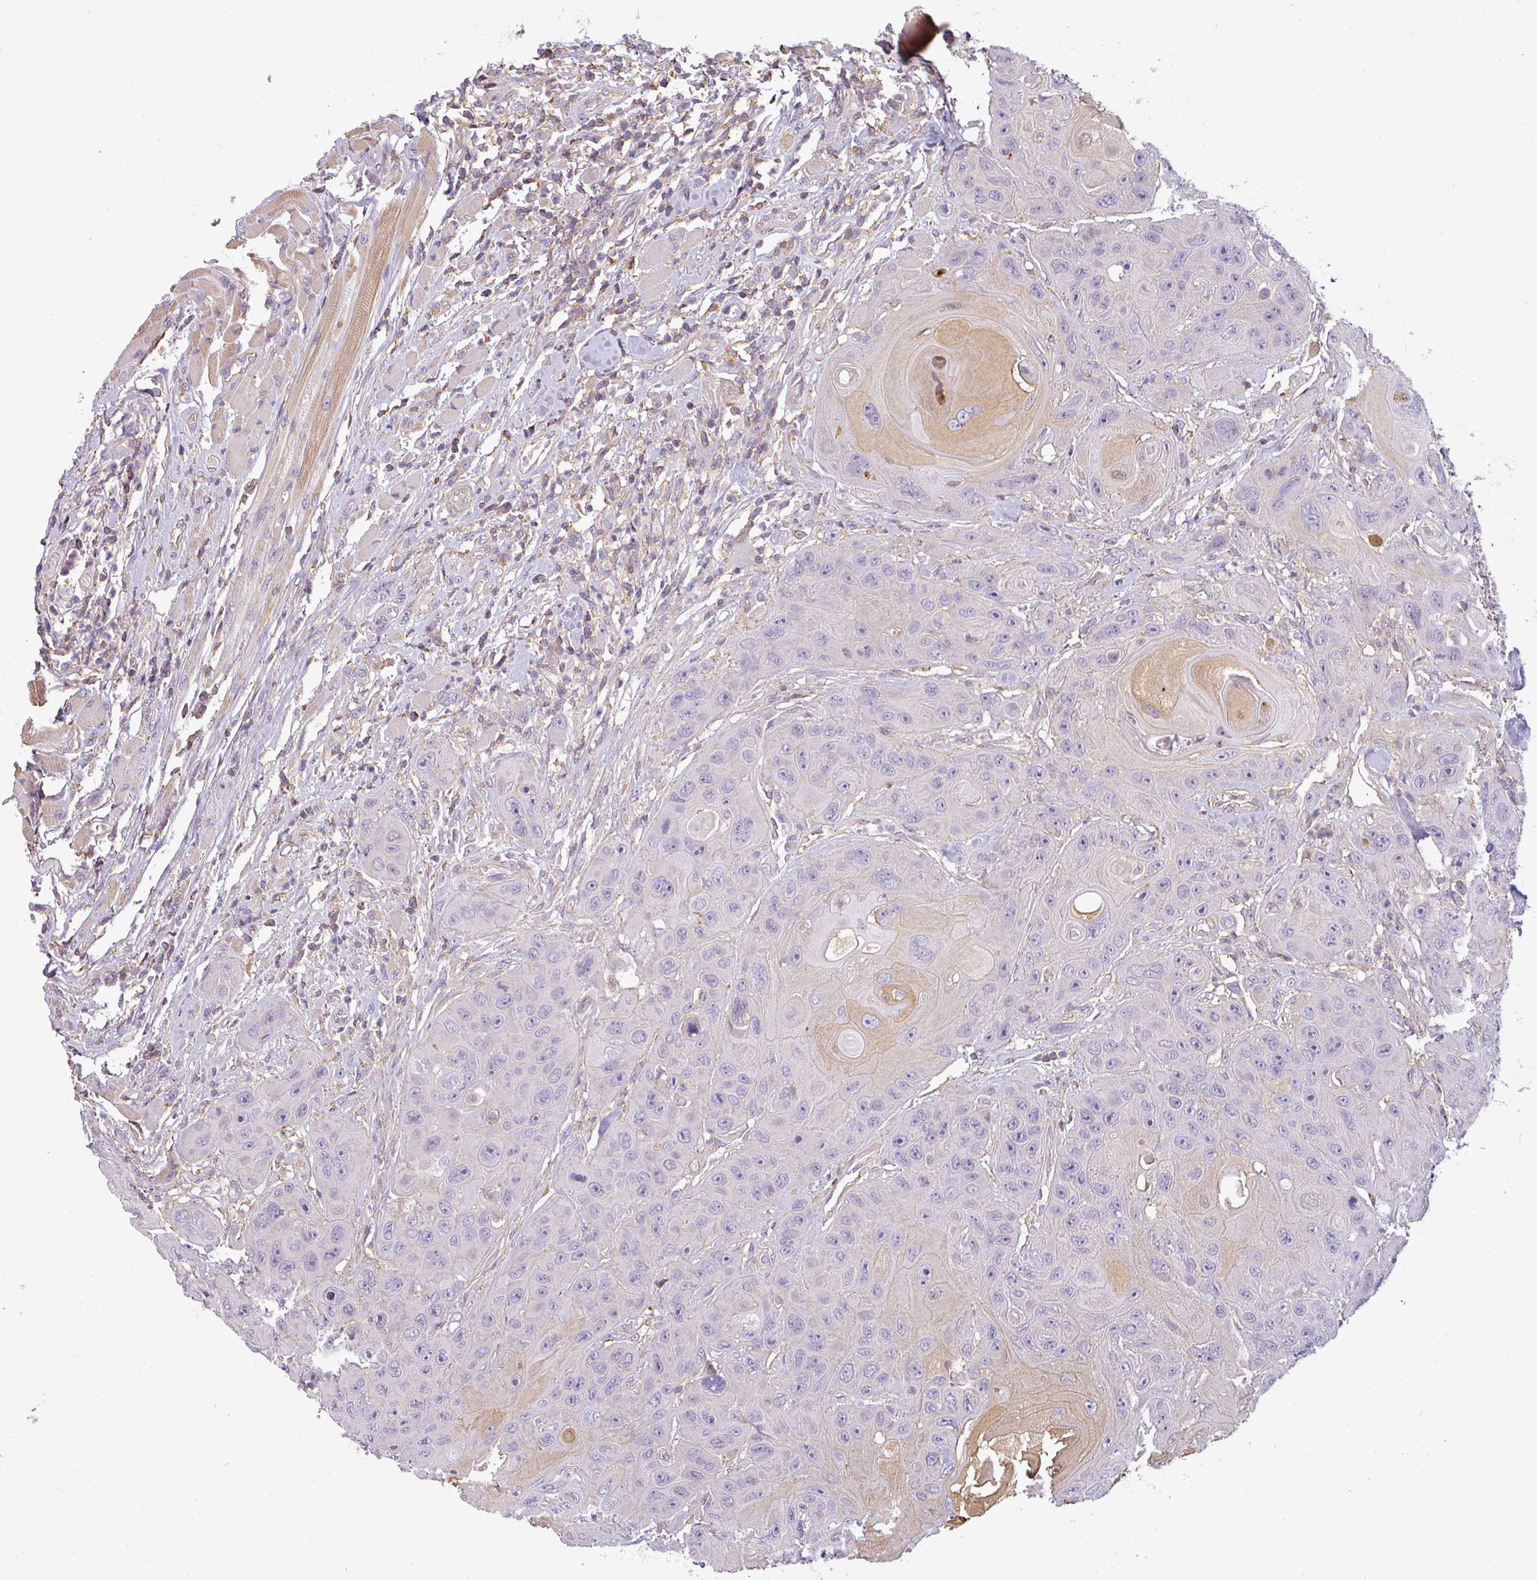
{"staining": {"intensity": "negative", "quantity": "none", "location": "none"}, "tissue": "head and neck cancer", "cell_type": "Tumor cells", "image_type": "cancer", "snomed": [{"axis": "morphology", "description": "Squamous cell carcinoma, NOS"}, {"axis": "topography", "description": "Head-Neck"}], "caption": "Tumor cells are negative for protein expression in human squamous cell carcinoma (head and neck).", "gene": "ZNF835", "patient": {"sex": "female", "age": 59}}